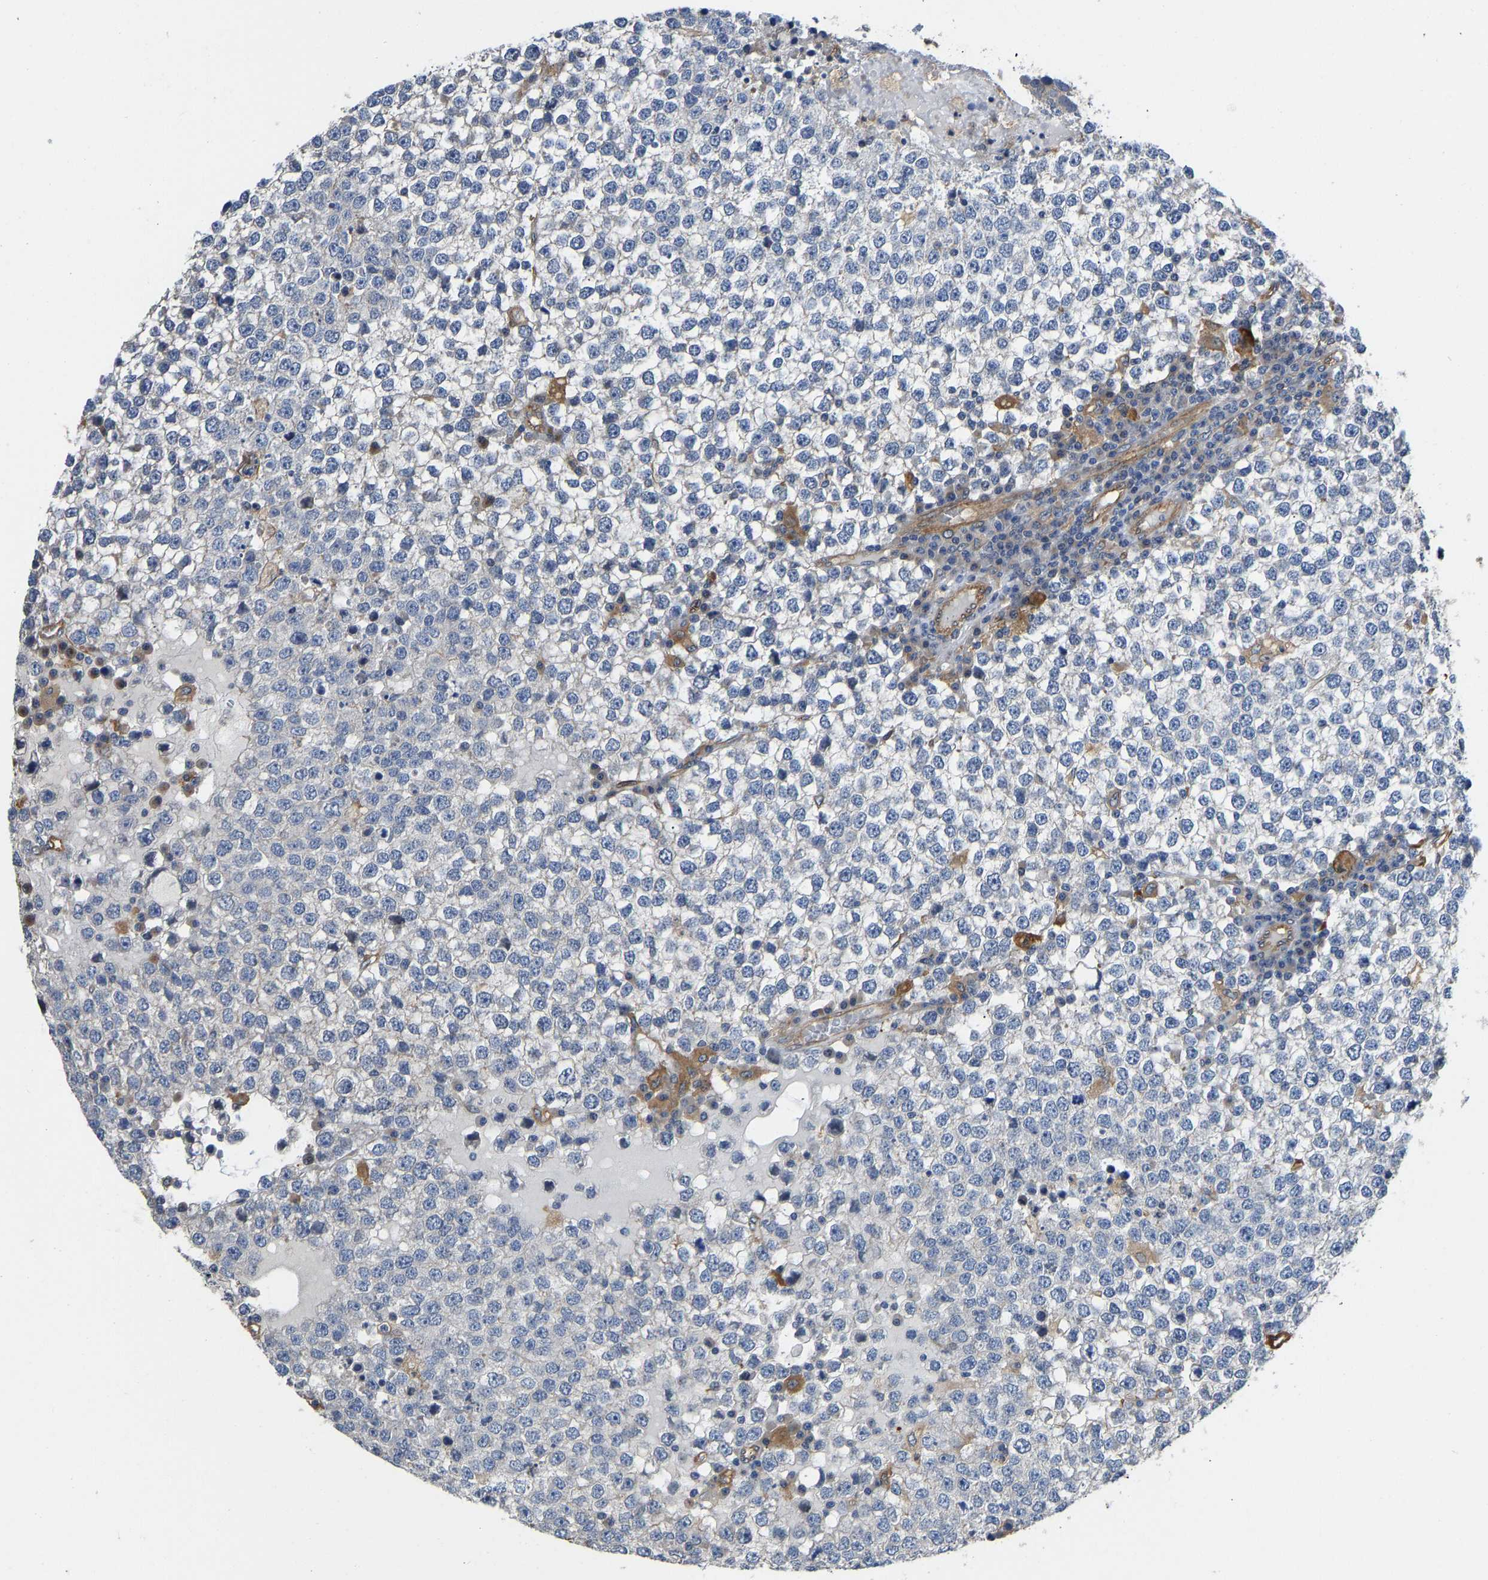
{"staining": {"intensity": "negative", "quantity": "none", "location": "none"}, "tissue": "testis cancer", "cell_type": "Tumor cells", "image_type": "cancer", "snomed": [{"axis": "morphology", "description": "Seminoma, NOS"}, {"axis": "topography", "description": "Testis"}], "caption": "Immunohistochemistry (IHC) of testis seminoma reveals no expression in tumor cells.", "gene": "ELMO2", "patient": {"sex": "male", "age": 65}}